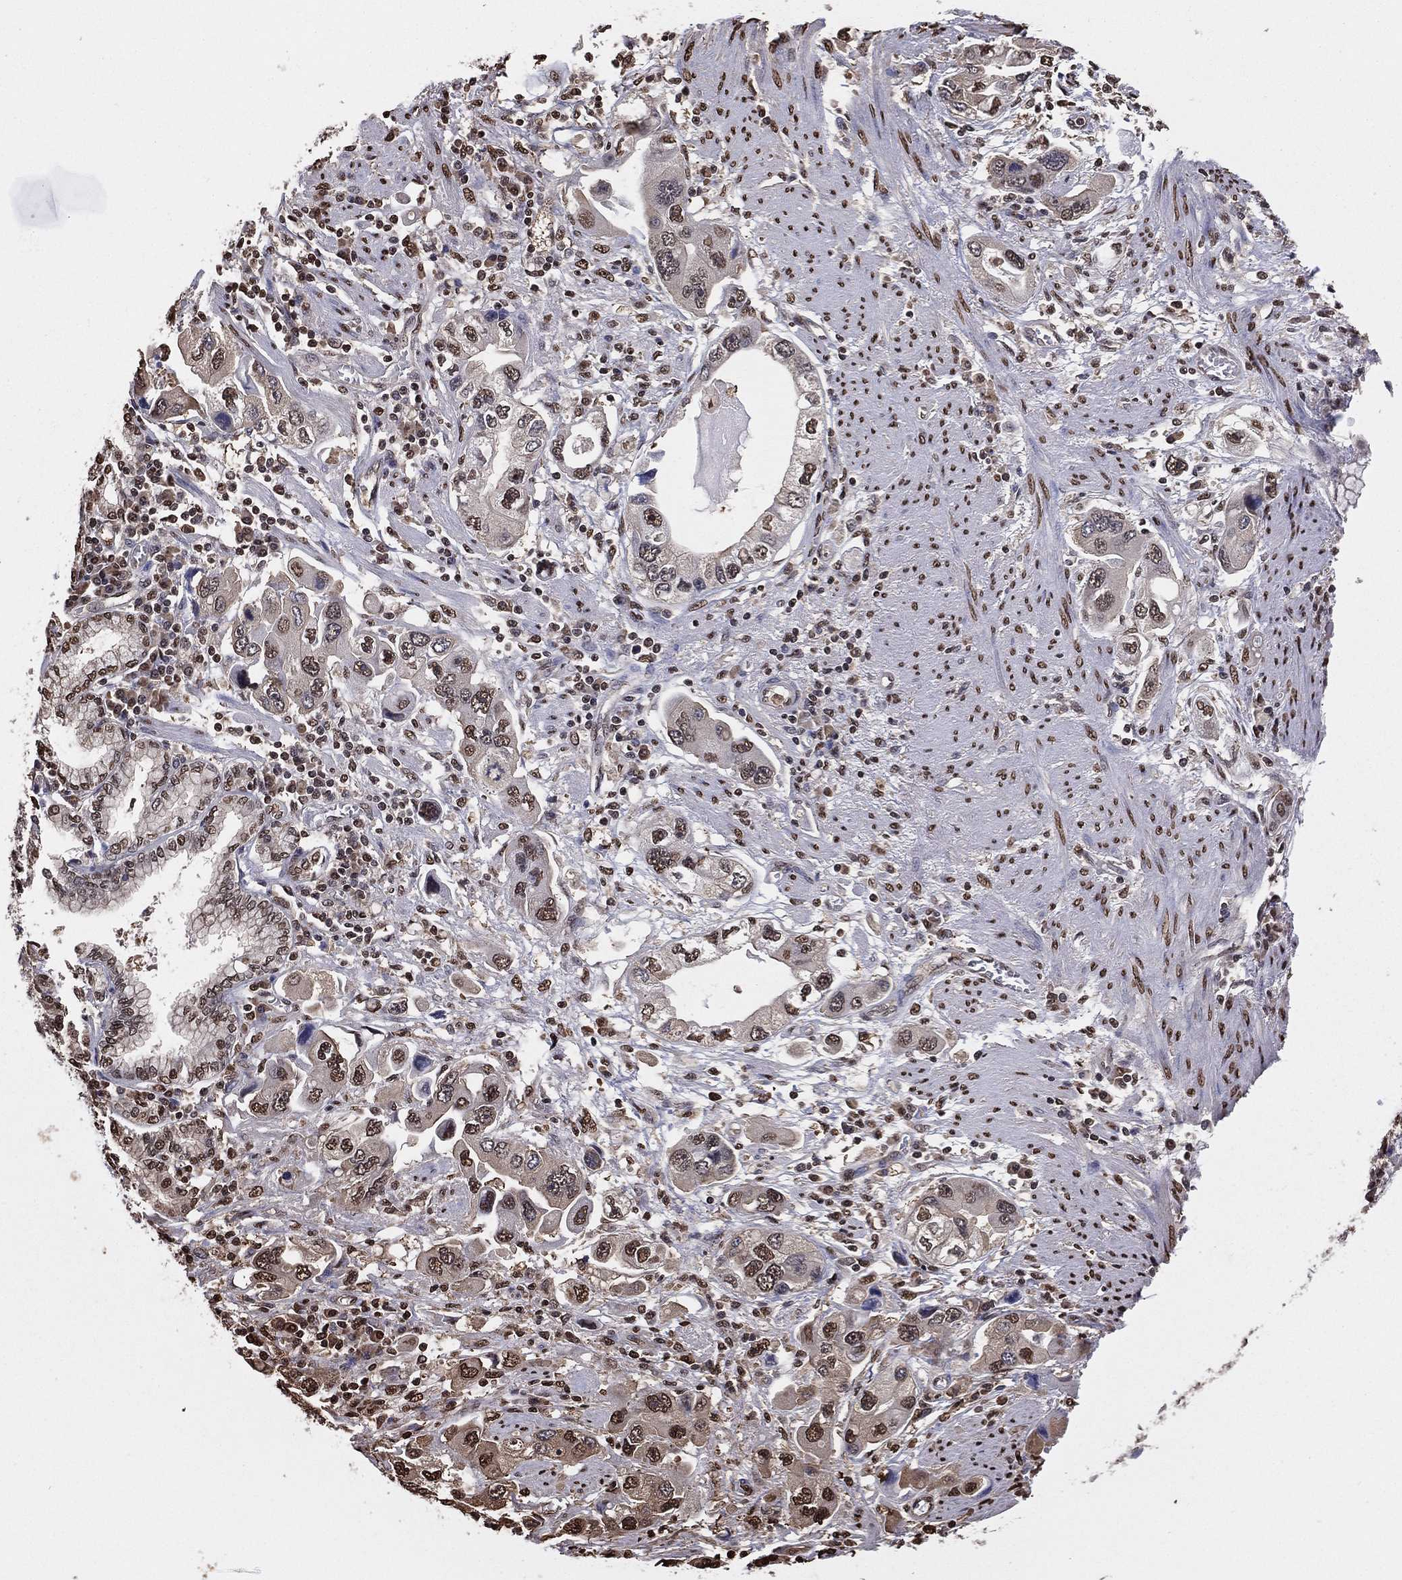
{"staining": {"intensity": "moderate", "quantity": "<25%", "location": "nuclear"}, "tissue": "stomach cancer", "cell_type": "Tumor cells", "image_type": "cancer", "snomed": [{"axis": "morphology", "description": "Adenocarcinoma, NOS"}, {"axis": "topography", "description": "Stomach, lower"}], "caption": "There is low levels of moderate nuclear positivity in tumor cells of adenocarcinoma (stomach), as demonstrated by immunohistochemical staining (brown color).", "gene": "GAPDH", "patient": {"sex": "female", "age": 93}}